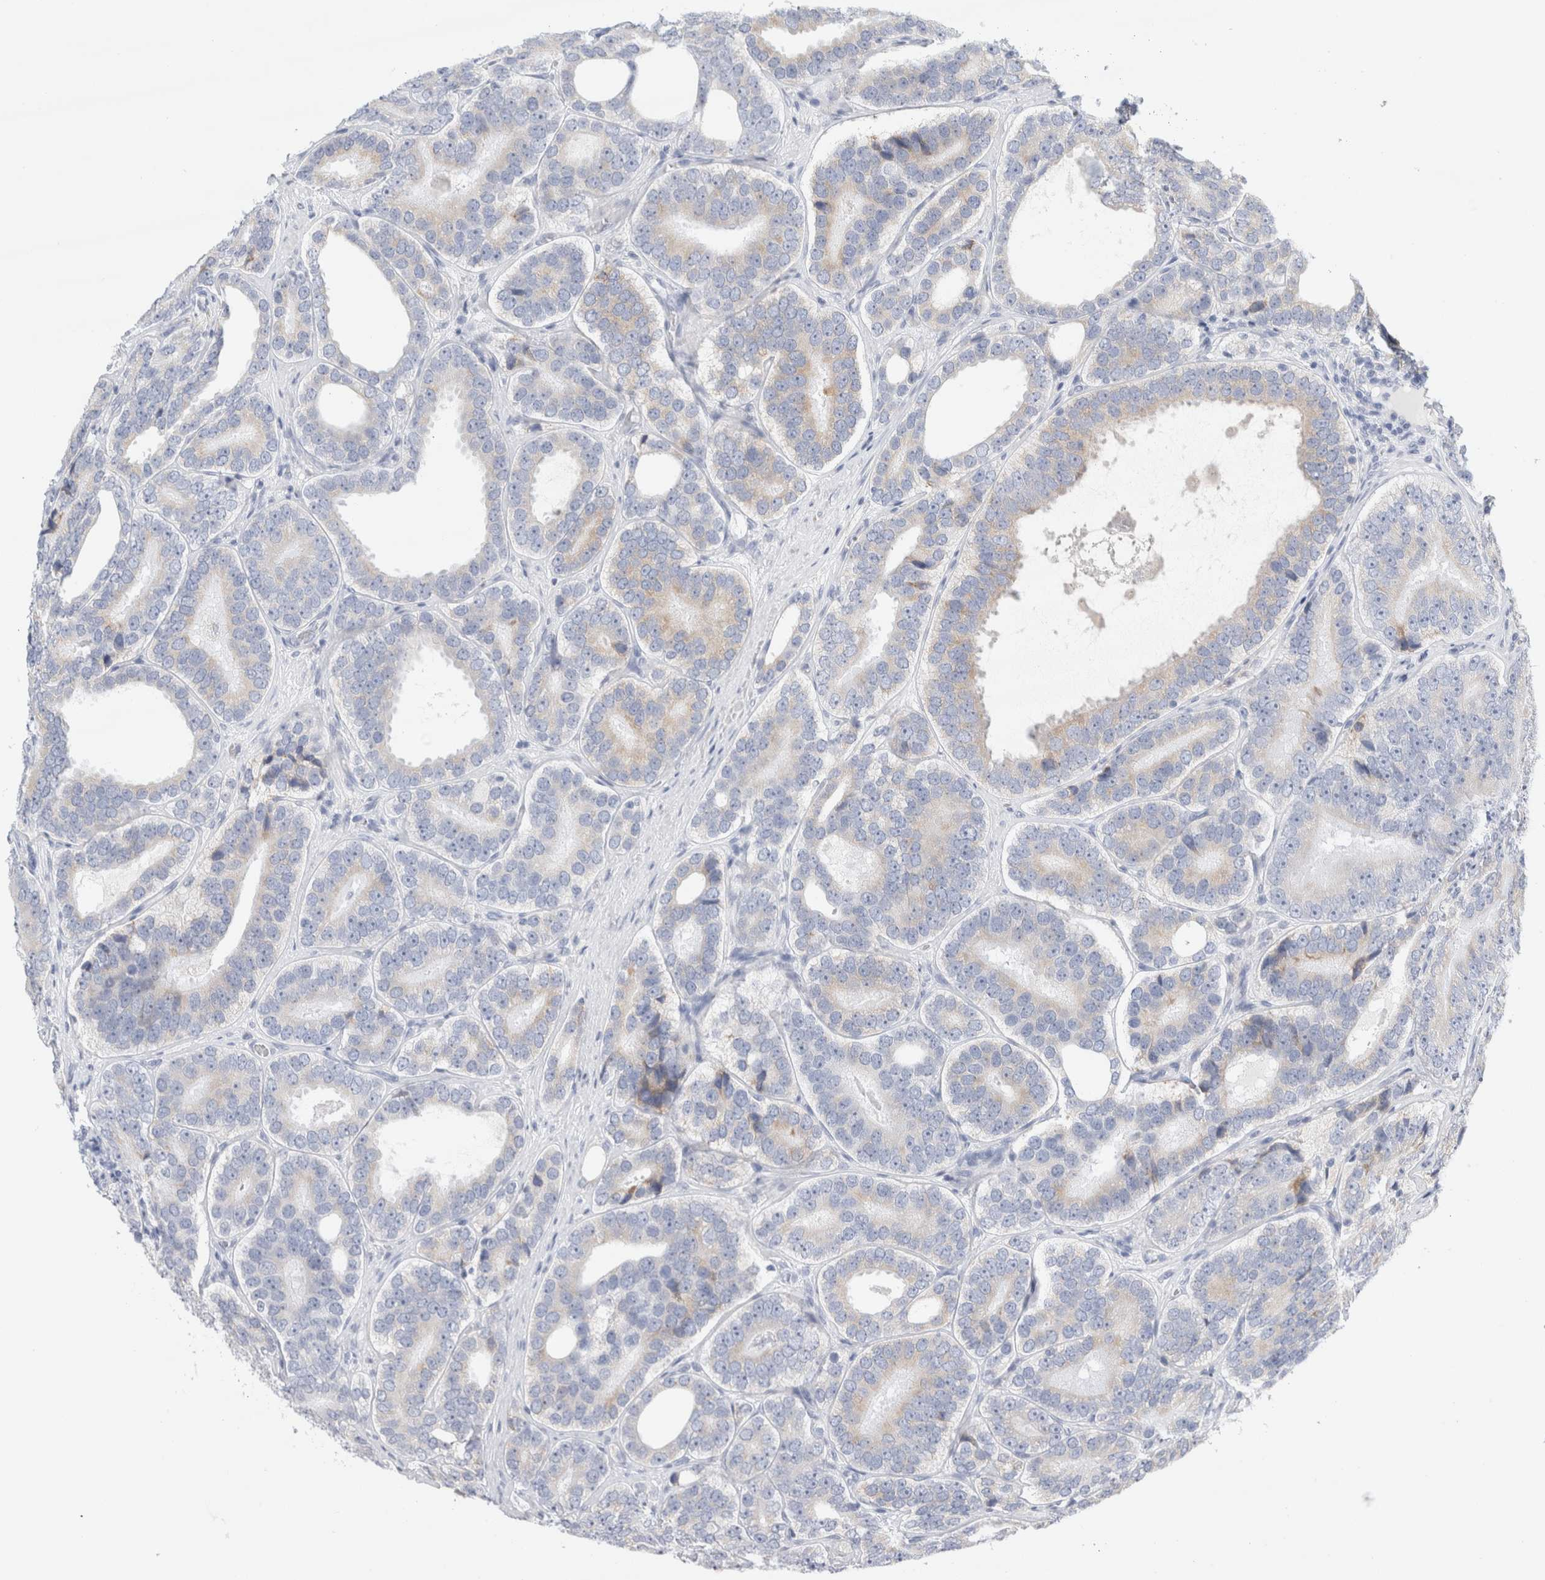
{"staining": {"intensity": "weak", "quantity": "<25%", "location": "cytoplasmic/membranous"}, "tissue": "prostate cancer", "cell_type": "Tumor cells", "image_type": "cancer", "snomed": [{"axis": "morphology", "description": "Adenocarcinoma, High grade"}, {"axis": "topography", "description": "Prostate"}], "caption": "Immunohistochemistry (IHC) micrograph of neoplastic tissue: prostate cancer (adenocarcinoma (high-grade)) stained with DAB (3,3'-diaminobenzidine) exhibits no significant protein expression in tumor cells.", "gene": "CSK", "patient": {"sex": "male", "age": 56}}